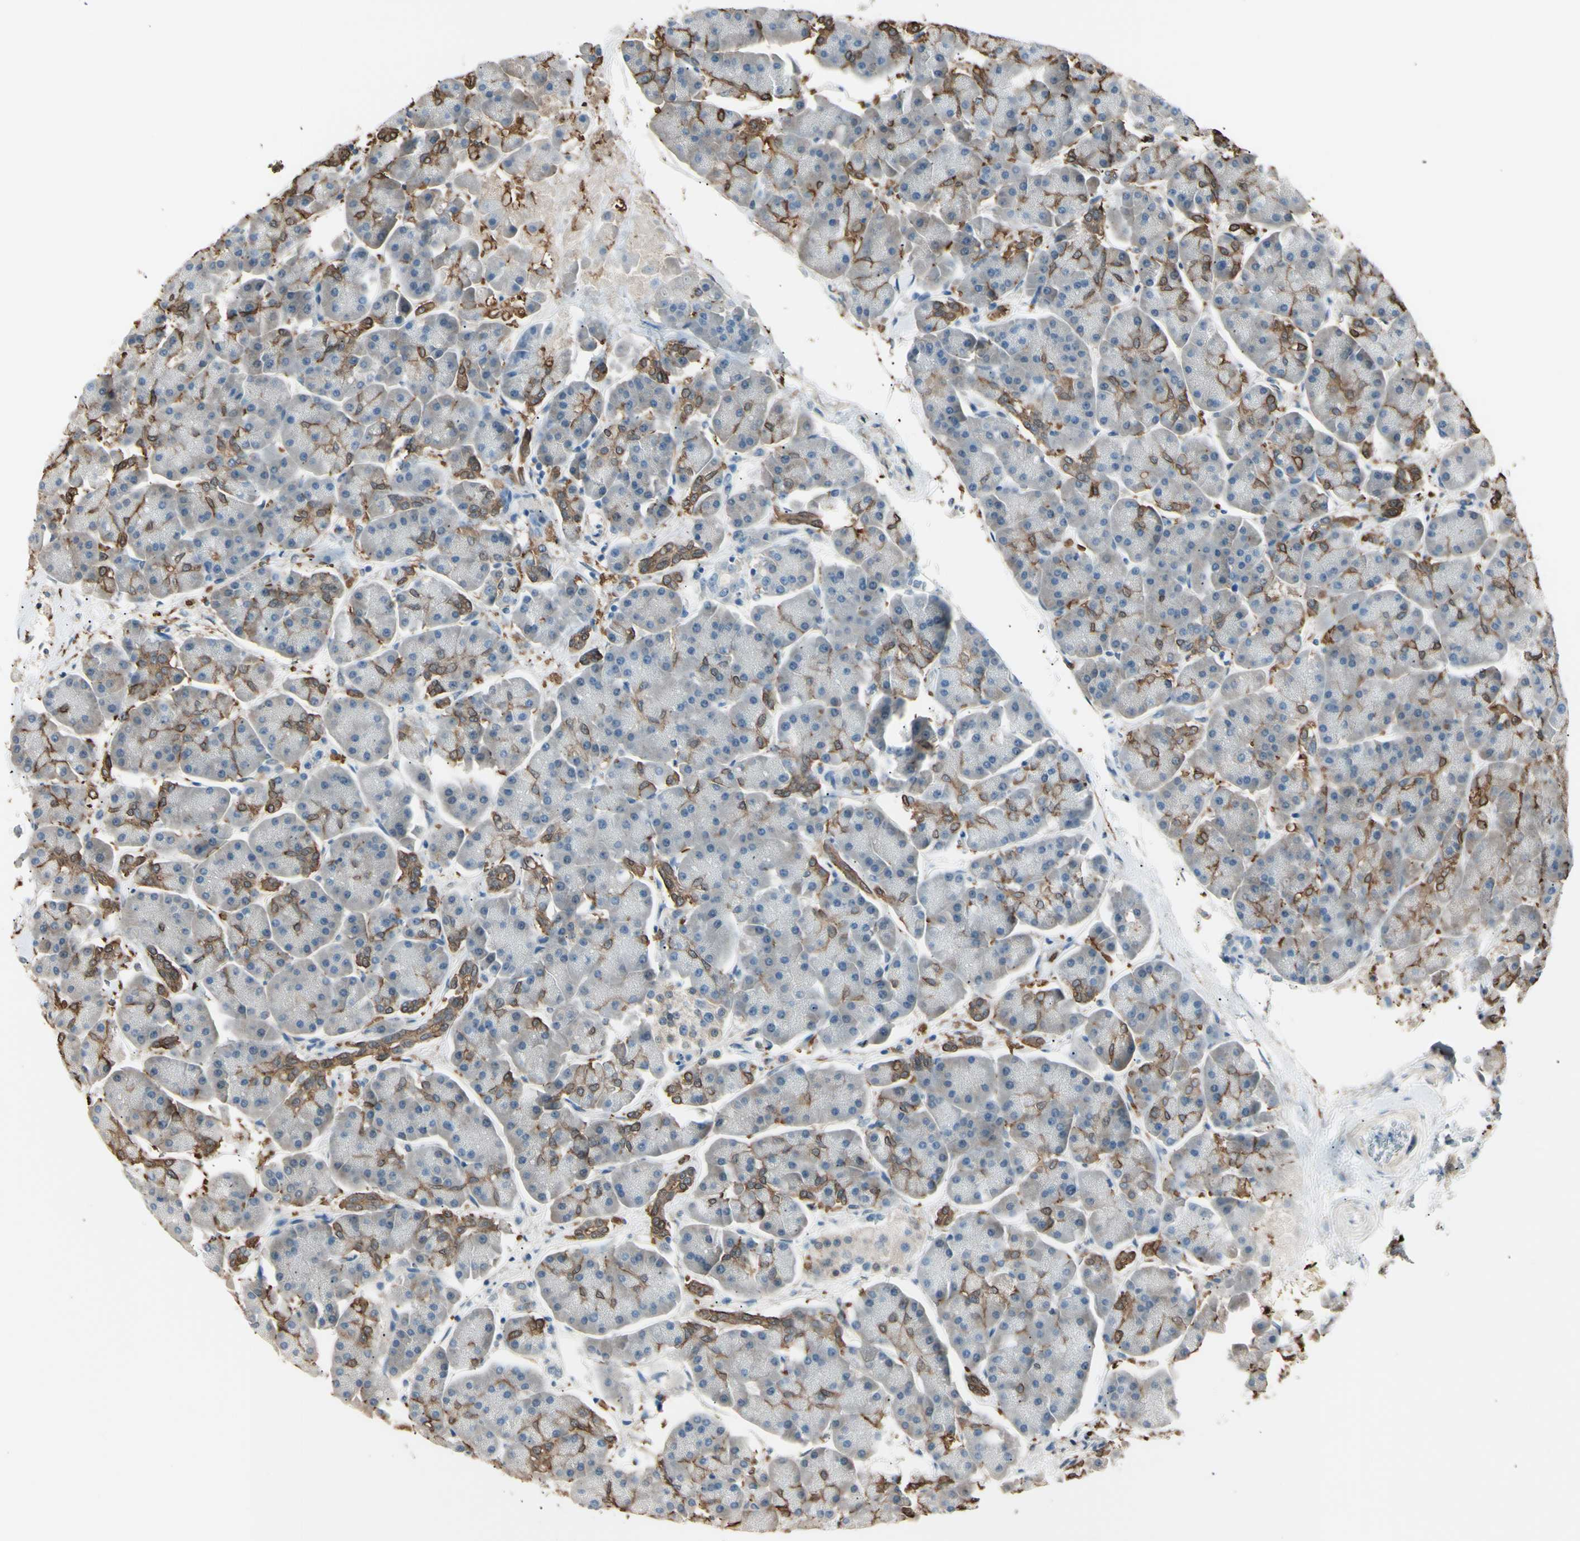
{"staining": {"intensity": "moderate", "quantity": "<25%", "location": "cytoplasmic/membranous"}, "tissue": "pancreas", "cell_type": "Exocrine glandular cells", "image_type": "normal", "snomed": [{"axis": "morphology", "description": "Normal tissue, NOS"}, {"axis": "topography", "description": "Pancreas"}], "caption": "Immunohistochemical staining of unremarkable human pancreas shows low levels of moderate cytoplasmic/membranous expression in about <25% of exocrine glandular cells.", "gene": "LHPP", "patient": {"sex": "female", "age": 70}}